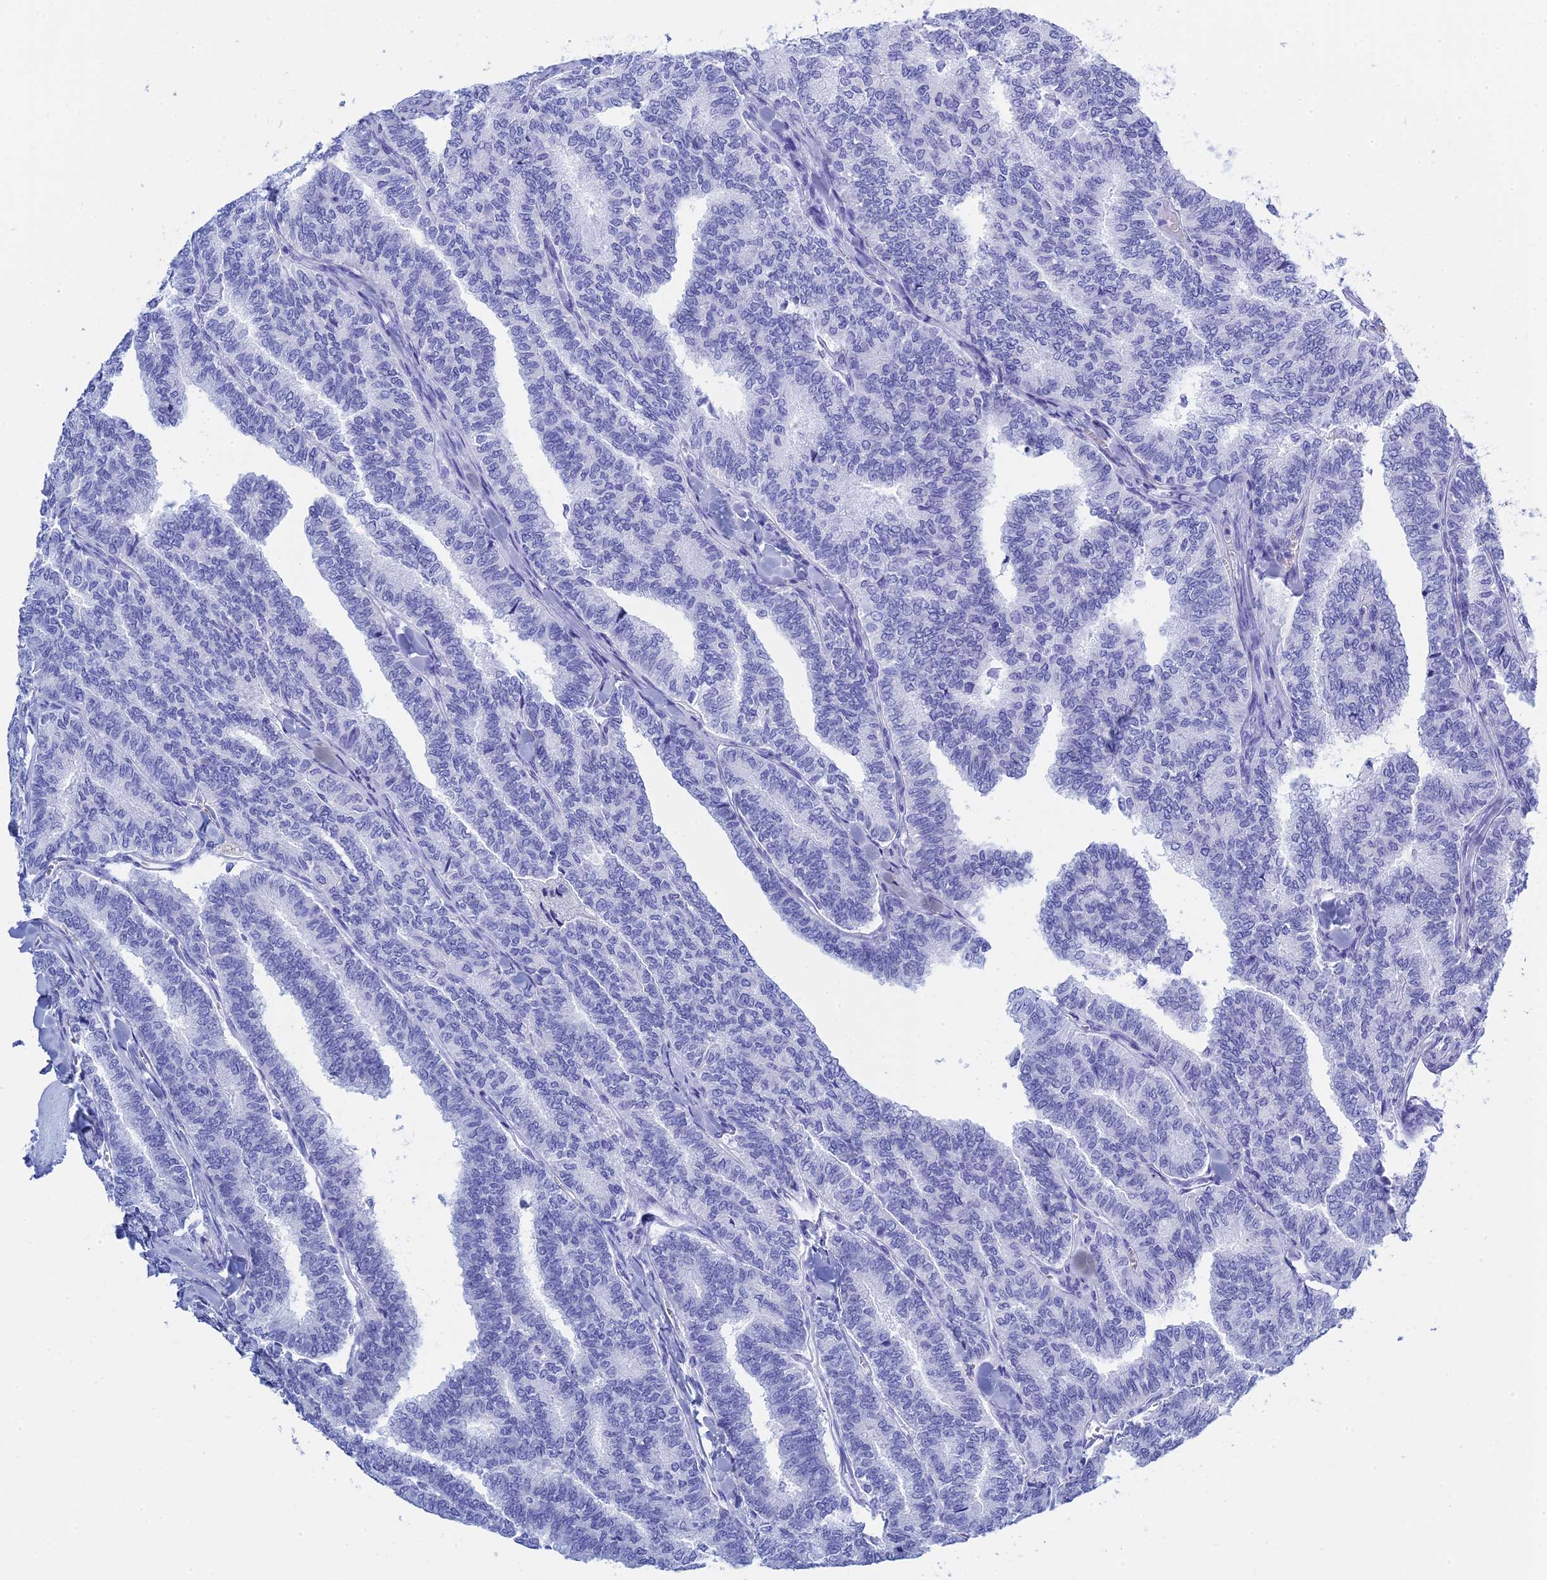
{"staining": {"intensity": "negative", "quantity": "none", "location": "none"}, "tissue": "thyroid cancer", "cell_type": "Tumor cells", "image_type": "cancer", "snomed": [{"axis": "morphology", "description": "Papillary adenocarcinoma, NOS"}, {"axis": "topography", "description": "Thyroid gland"}], "caption": "This is a photomicrograph of immunohistochemistry staining of papillary adenocarcinoma (thyroid), which shows no positivity in tumor cells.", "gene": "TEX101", "patient": {"sex": "female", "age": 35}}